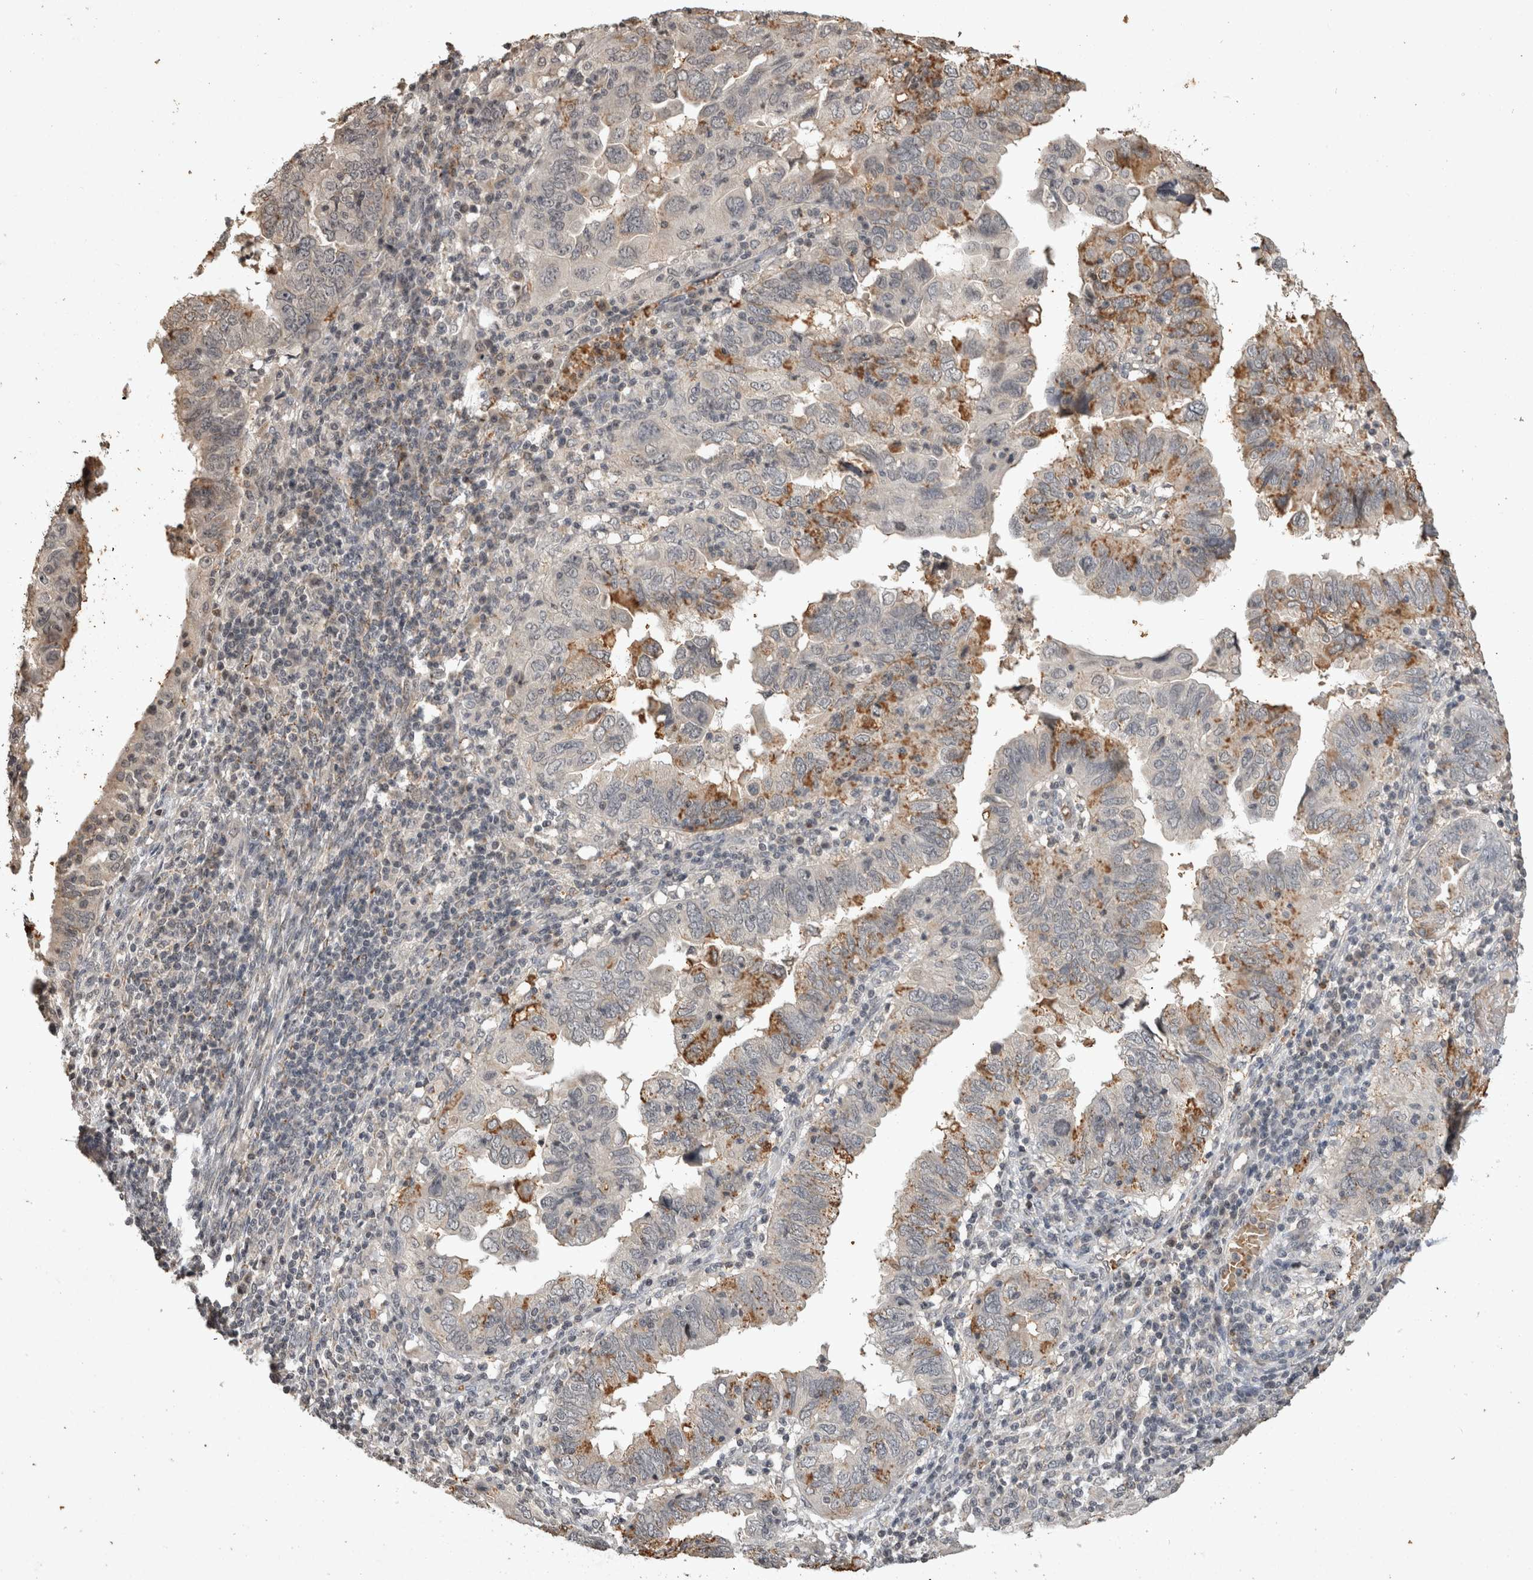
{"staining": {"intensity": "moderate", "quantity": "<25%", "location": "cytoplasmic/membranous"}, "tissue": "endometrial cancer", "cell_type": "Tumor cells", "image_type": "cancer", "snomed": [{"axis": "morphology", "description": "Adenocarcinoma, NOS"}, {"axis": "topography", "description": "Uterus"}], "caption": "Endometrial adenocarcinoma stained with immunohistochemistry exhibits moderate cytoplasmic/membranous positivity in about <25% of tumor cells. The staining was performed using DAB (3,3'-diaminobenzidine) to visualize the protein expression in brown, while the nuclei were stained in blue with hematoxylin (Magnification: 20x).", "gene": "HRK", "patient": {"sex": "female", "age": 77}}